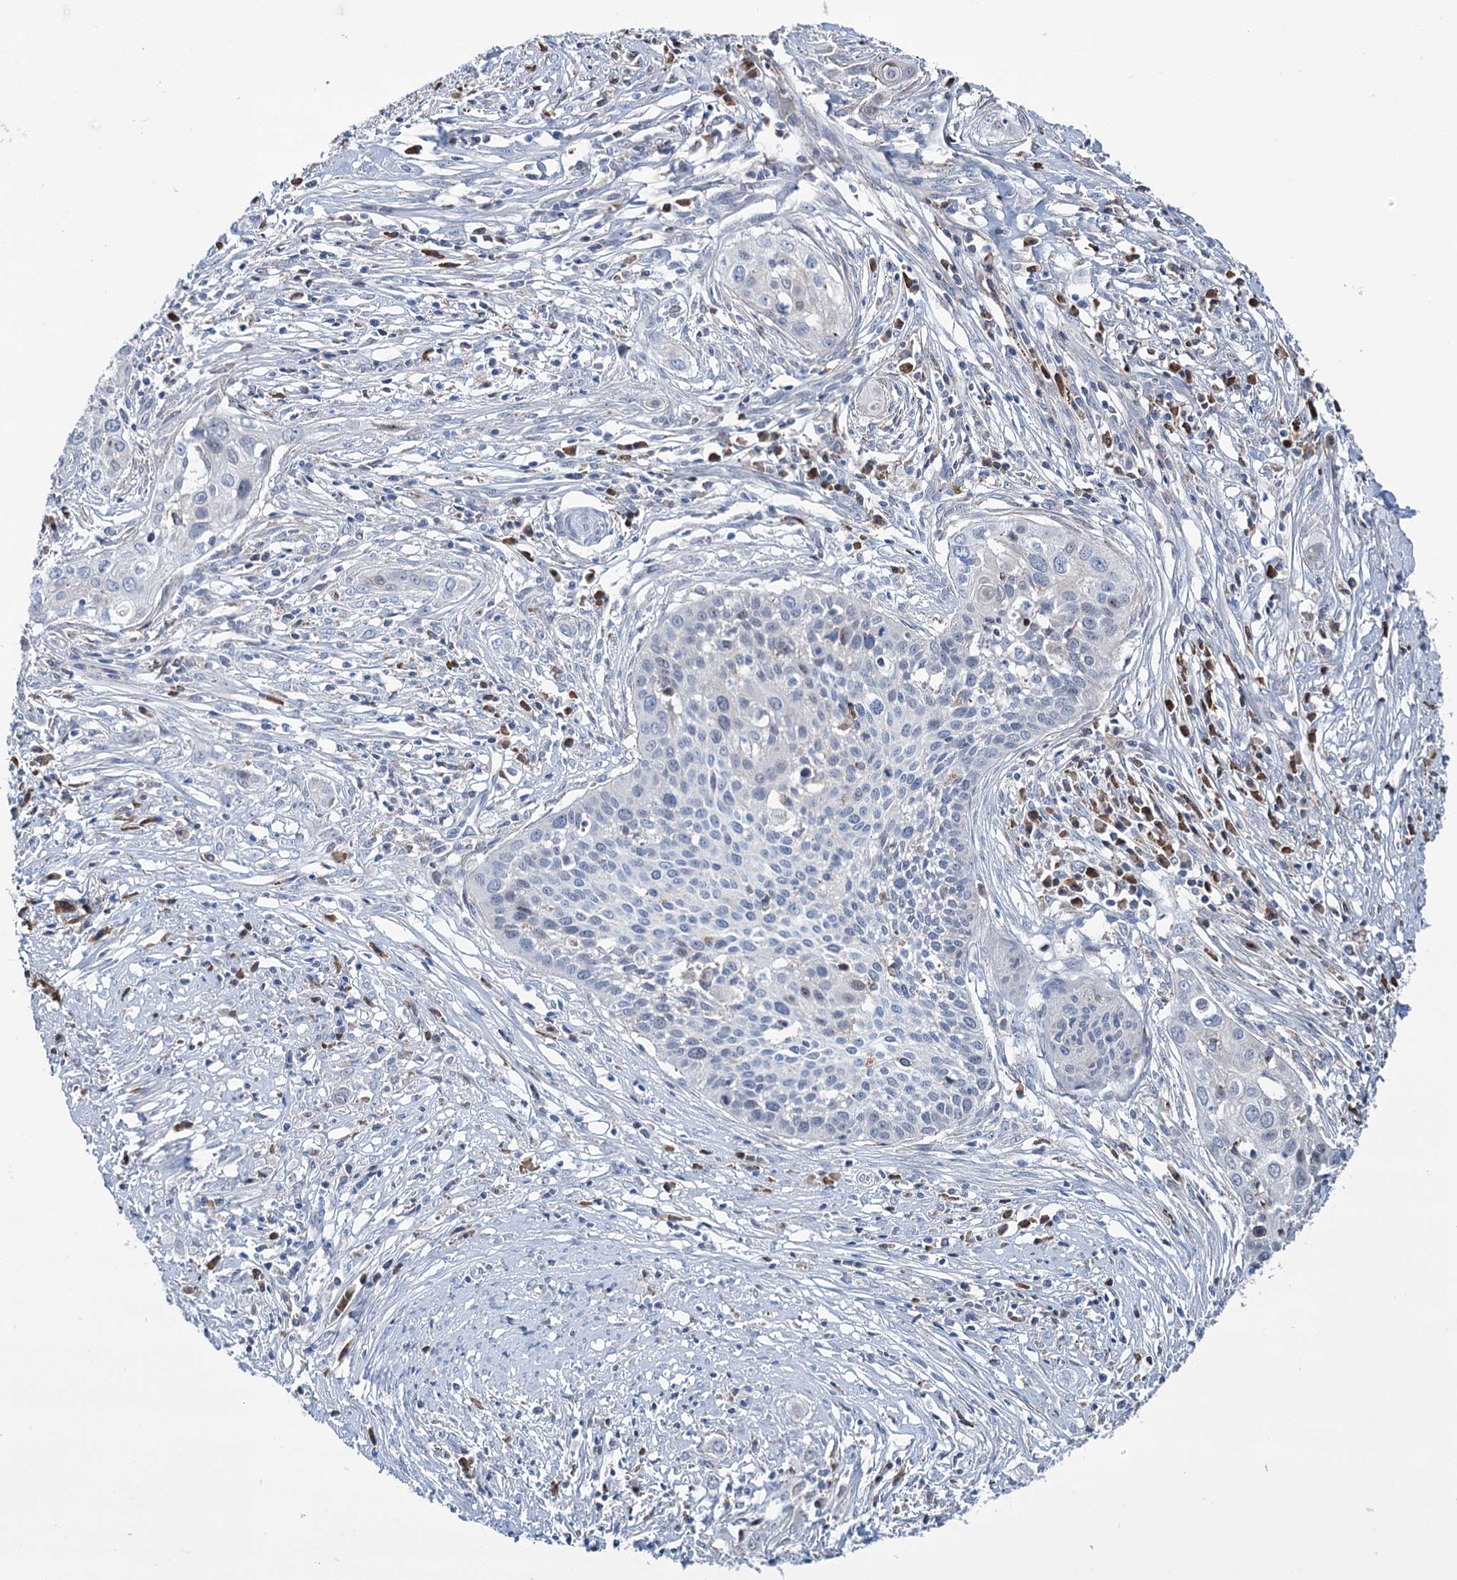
{"staining": {"intensity": "negative", "quantity": "none", "location": "none"}, "tissue": "cervical cancer", "cell_type": "Tumor cells", "image_type": "cancer", "snomed": [{"axis": "morphology", "description": "Squamous cell carcinoma, NOS"}, {"axis": "topography", "description": "Cervix"}], "caption": "Cervical squamous cell carcinoma stained for a protein using IHC displays no staining tumor cells.", "gene": "LPIN1", "patient": {"sex": "female", "age": 34}}